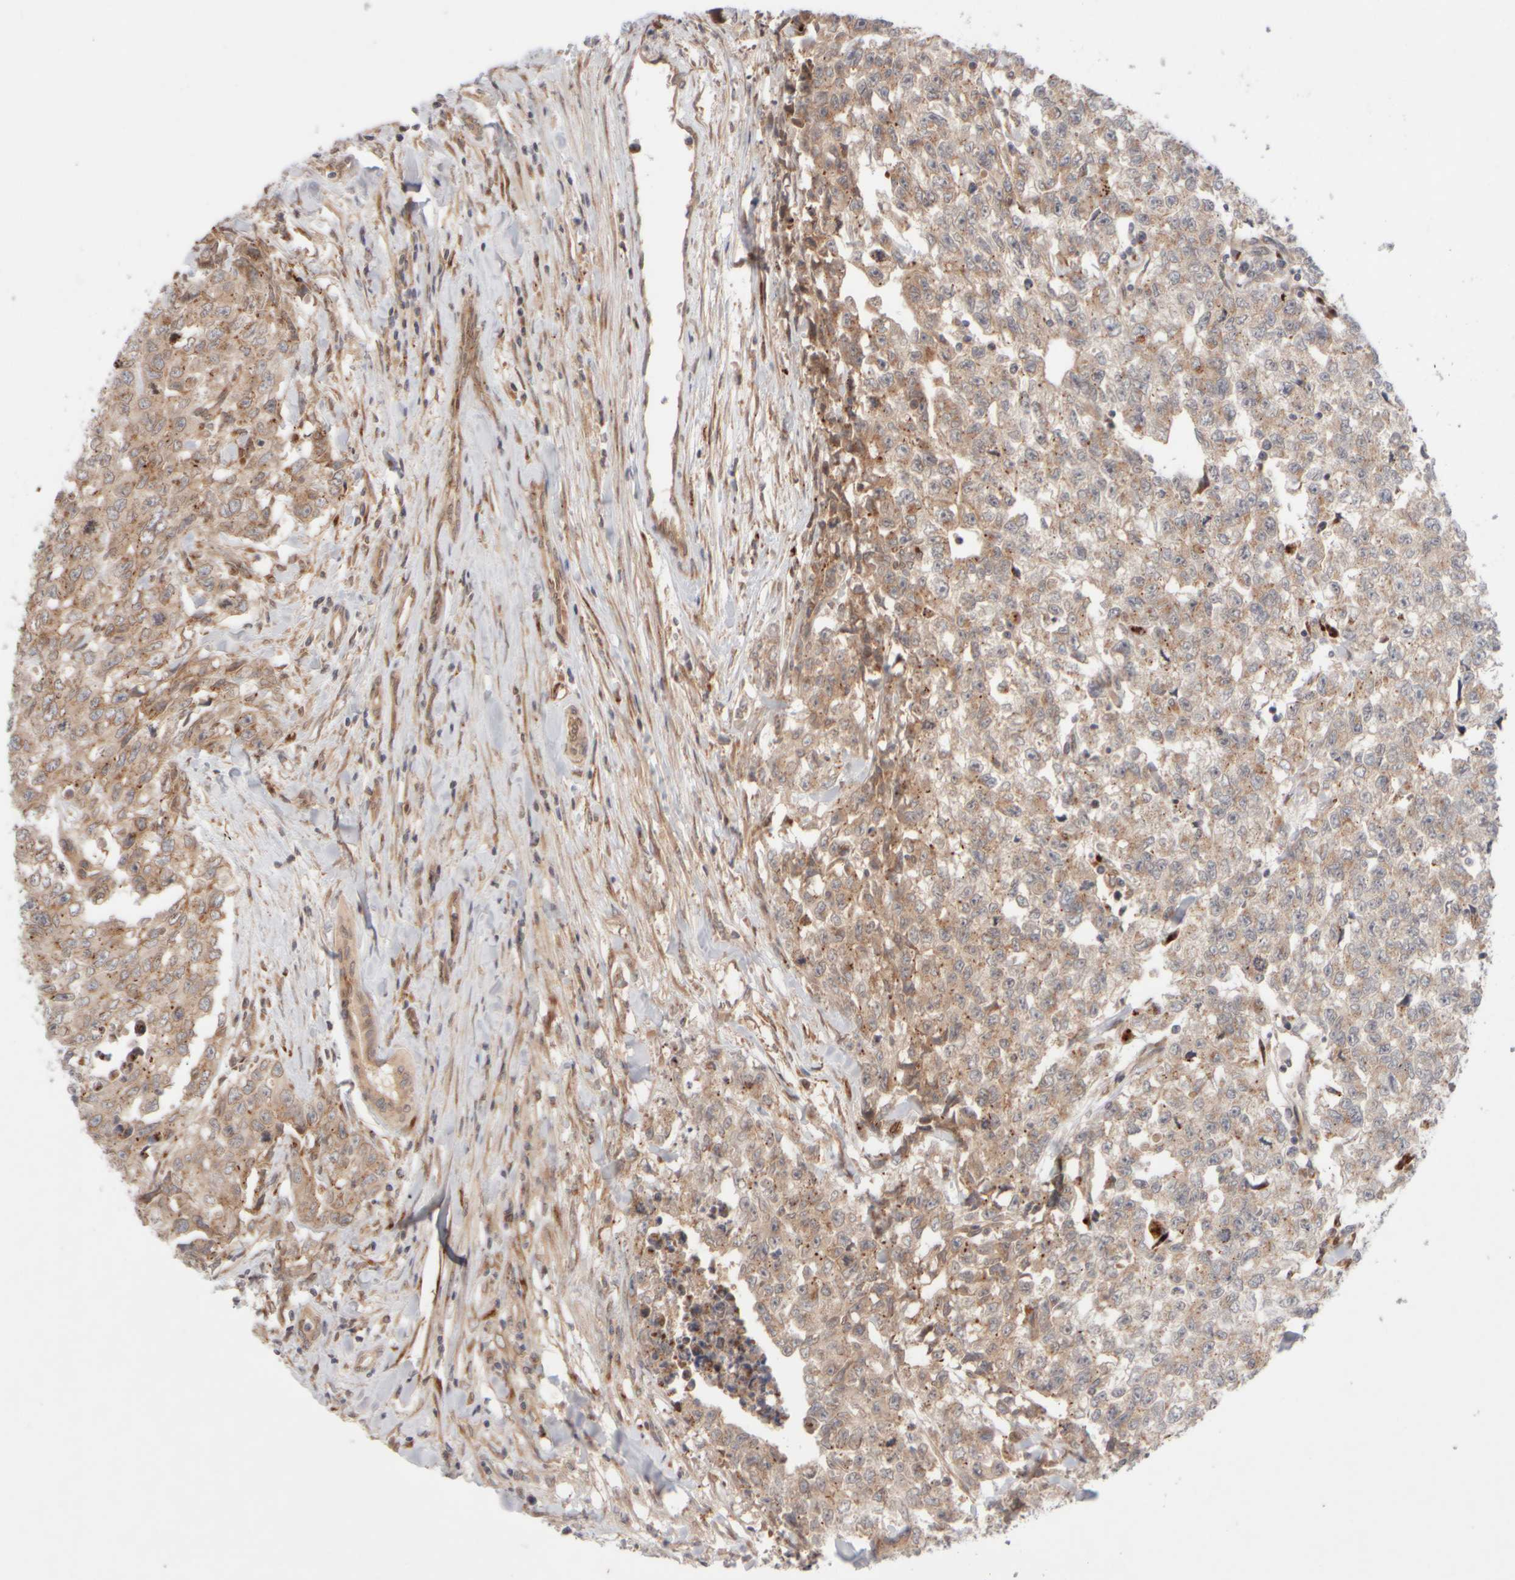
{"staining": {"intensity": "moderate", "quantity": ">75%", "location": "cytoplasmic/membranous"}, "tissue": "testis cancer", "cell_type": "Tumor cells", "image_type": "cancer", "snomed": [{"axis": "morphology", "description": "Carcinoma, Embryonal, NOS"}, {"axis": "topography", "description": "Testis"}], "caption": "Immunohistochemistry (IHC) photomicrograph of human embryonal carcinoma (testis) stained for a protein (brown), which exhibits medium levels of moderate cytoplasmic/membranous expression in about >75% of tumor cells.", "gene": "GCN1", "patient": {"sex": "male", "age": 28}}